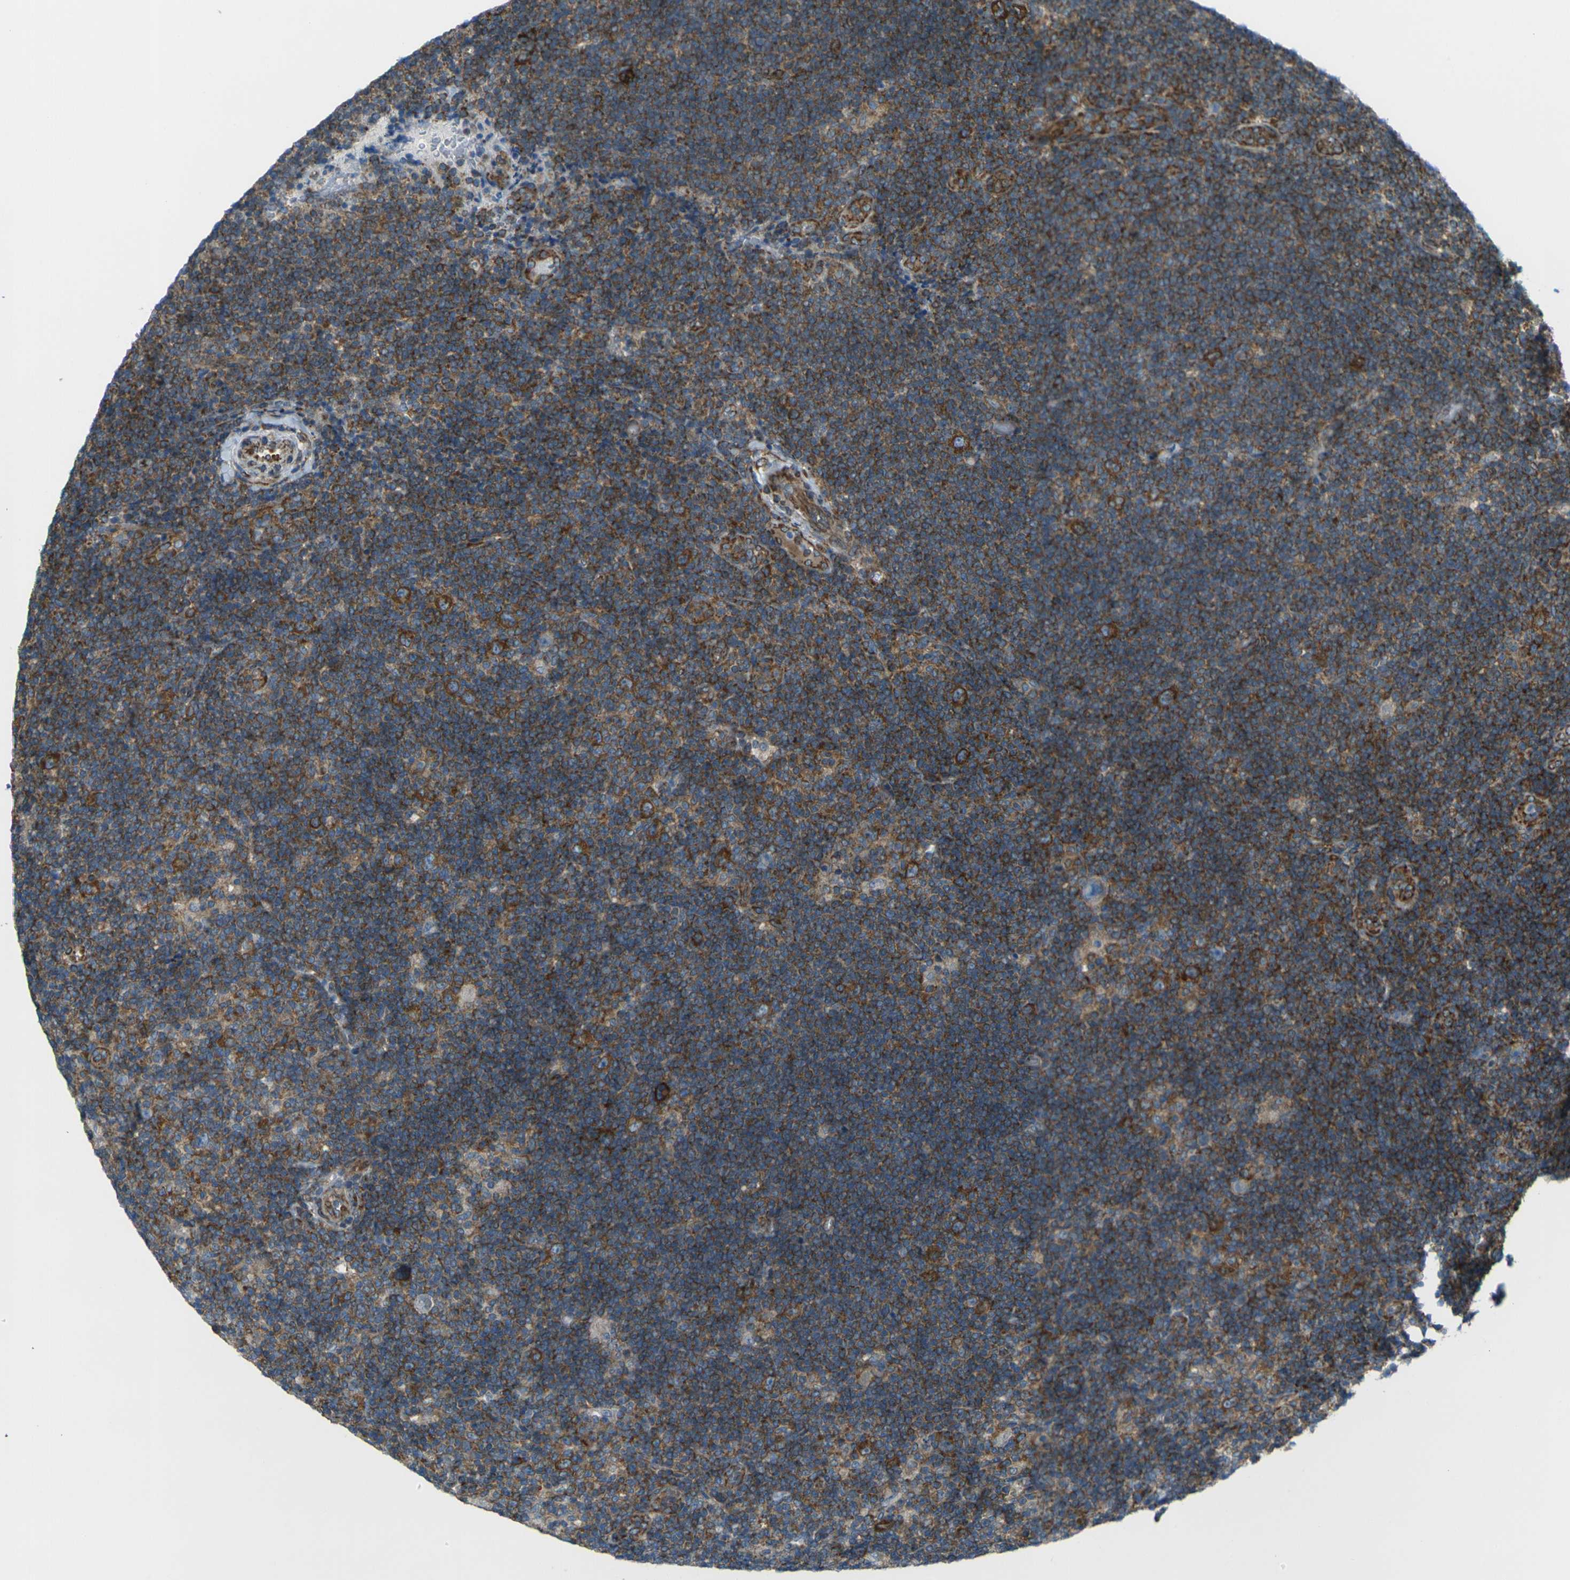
{"staining": {"intensity": "strong", "quantity": ">75%", "location": "cytoplasmic/membranous"}, "tissue": "lymphoma", "cell_type": "Tumor cells", "image_type": "cancer", "snomed": [{"axis": "morphology", "description": "Hodgkin's disease, NOS"}, {"axis": "topography", "description": "Lymph node"}], "caption": "IHC photomicrograph of neoplastic tissue: Hodgkin's disease stained using immunohistochemistry (IHC) shows high levels of strong protein expression localized specifically in the cytoplasmic/membranous of tumor cells, appearing as a cytoplasmic/membranous brown color.", "gene": "CELSR2", "patient": {"sex": "female", "age": 57}}